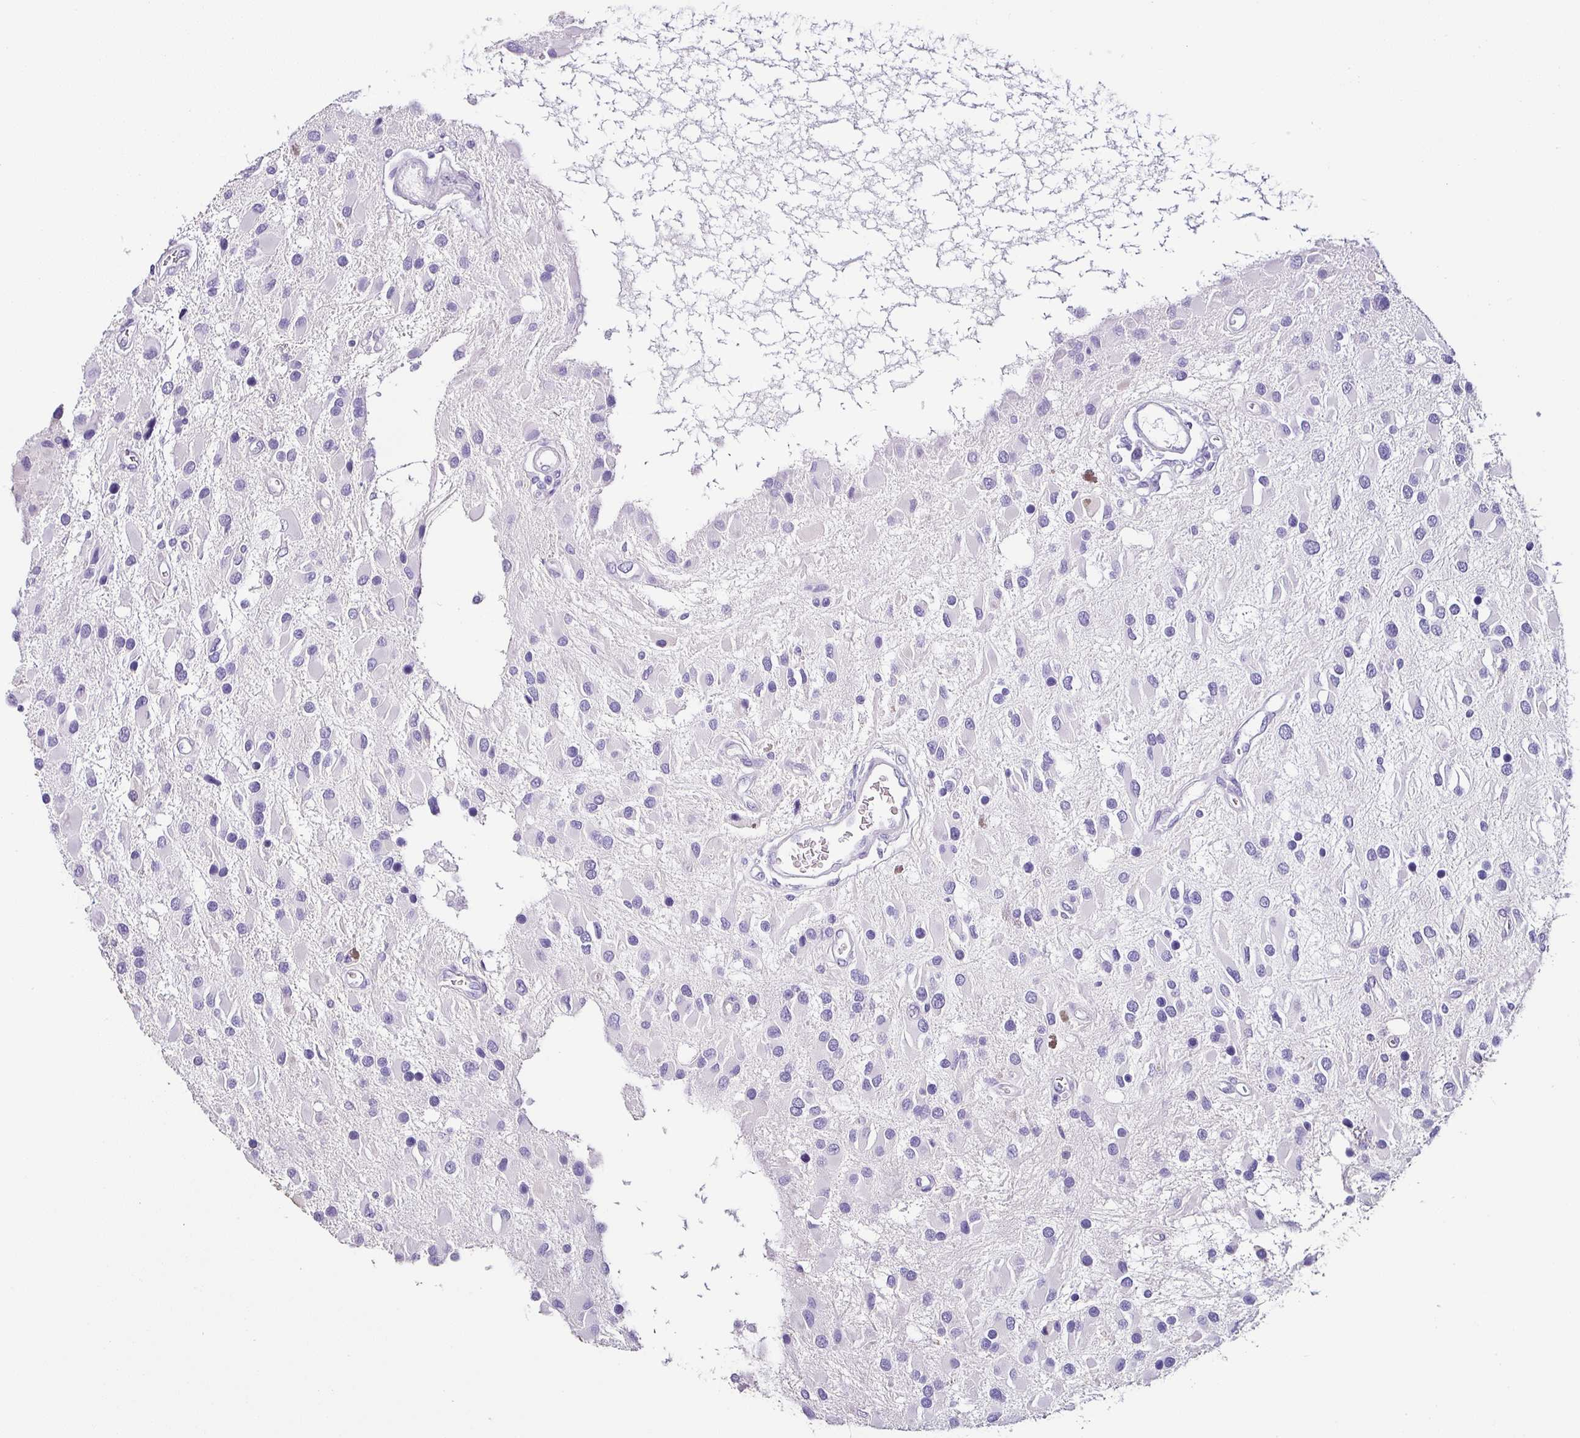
{"staining": {"intensity": "negative", "quantity": "none", "location": "none"}, "tissue": "glioma", "cell_type": "Tumor cells", "image_type": "cancer", "snomed": [{"axis": "morphology", "description": "Glioma, malignant, High grade"}, {"axis": "topography", "description": "Brain"}], "caption": "Immunohistochemical staining of human high-grade glioma (malignant) exhibits no significant expression in tumor cells.", "gene": "NAPSA", "patient": {"sex": "male", "age": 53}}